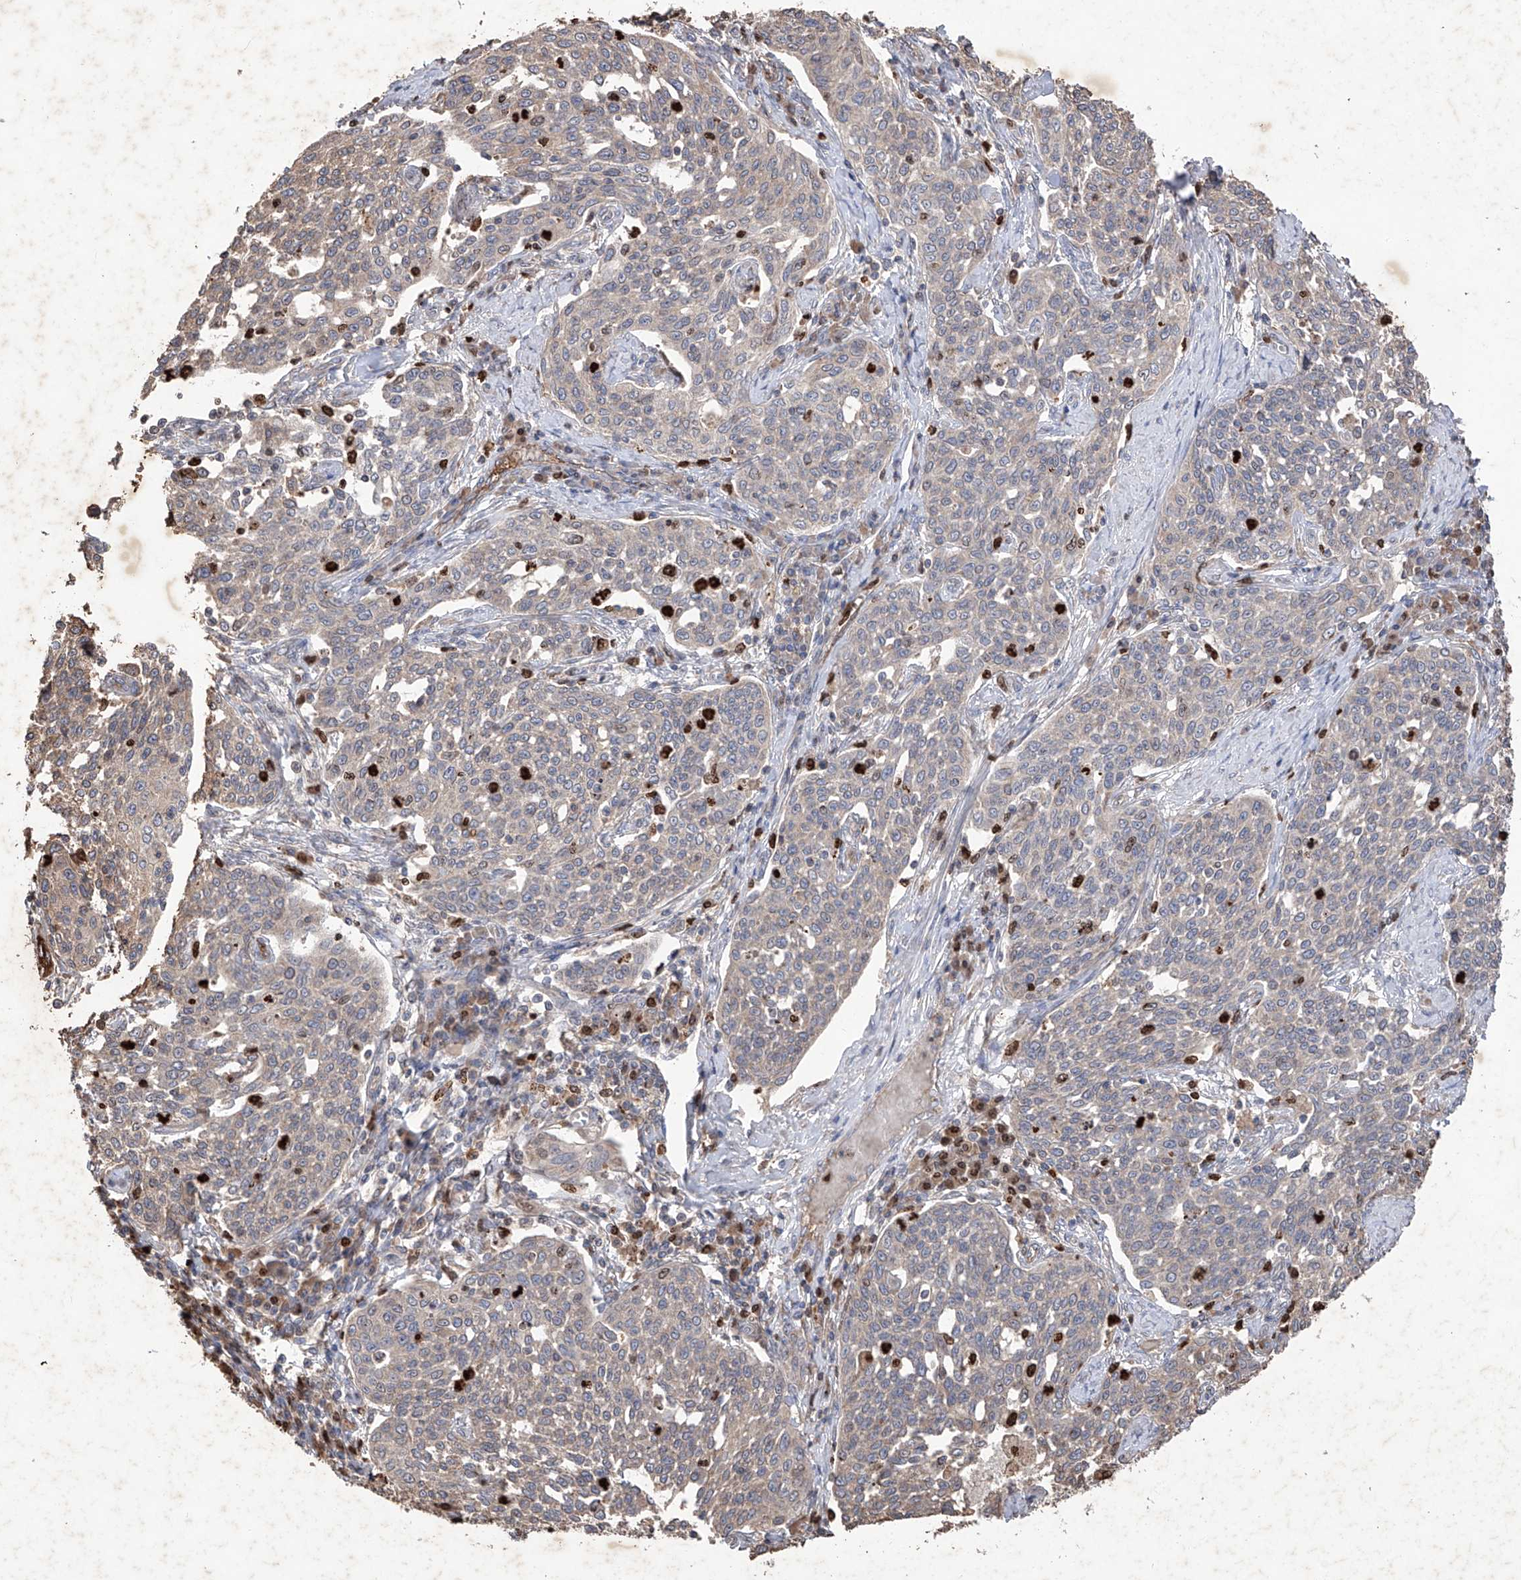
{"staining": {"intensity": "negative", "quantity": "none", "location": "none"}, "tissue": "cervical cancer", "cell_type": "Tumor cells", "image_type": "cancer", "snomed": [{"axis": "morphology", "description": "Squamous cell carcinoma, NOS"}, {"axis": "topography", "description": "Cervix"}], "caption": "Tumor cells are negative for protein expression in human cervical cancer.", "gene": "EDN1", "patient": {"sex": "female", "age": 34}}